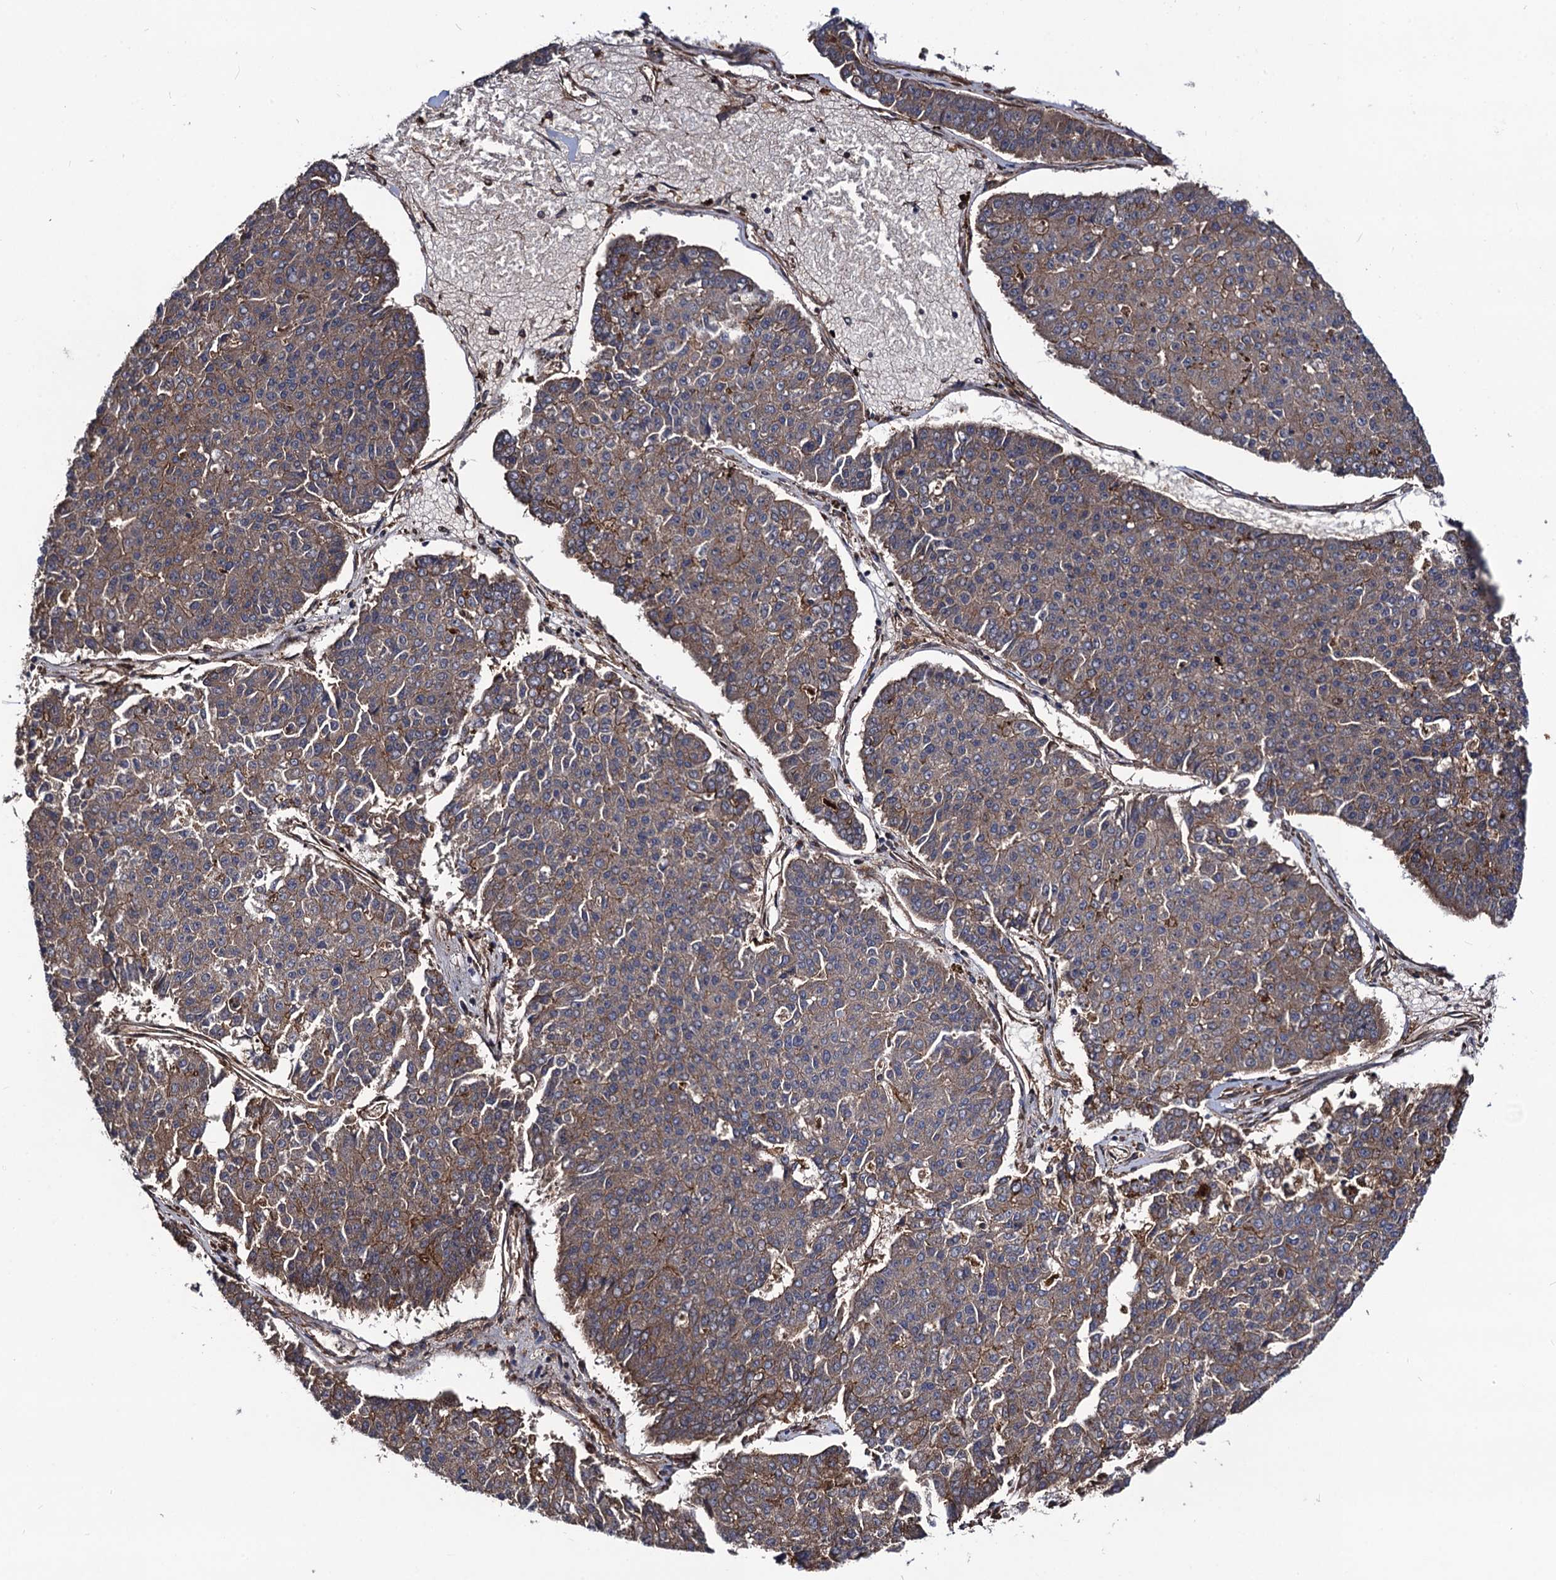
{"staining": {"intensity": "moderate", "quantity": ">75%", "location": "cytoplasmic/membranous"}, "tissue": "pancreatic cancer", "cell_type": "Tumor cells", "image_type": "cancer", "snomed": [{"axis": "morphology", "description": "Adenocarcinoma, NOS"}, {"axis": "topography", "description": "Pancreas"}], "caption": "Immunohistochemistry (IHC) micrograph of neoplastic tissue: human pancreatic adenocarcinoma stained using immunohistochemistry (IHC) demonstrates medium levels of moderate protein expression localized specifically in the cytoplasmic/membranous of tumor cells, appearing as a cytoplasmic/membranous brown color.", "gene": "CIP2A", "patient": {"sex": "male", "age": 50}}